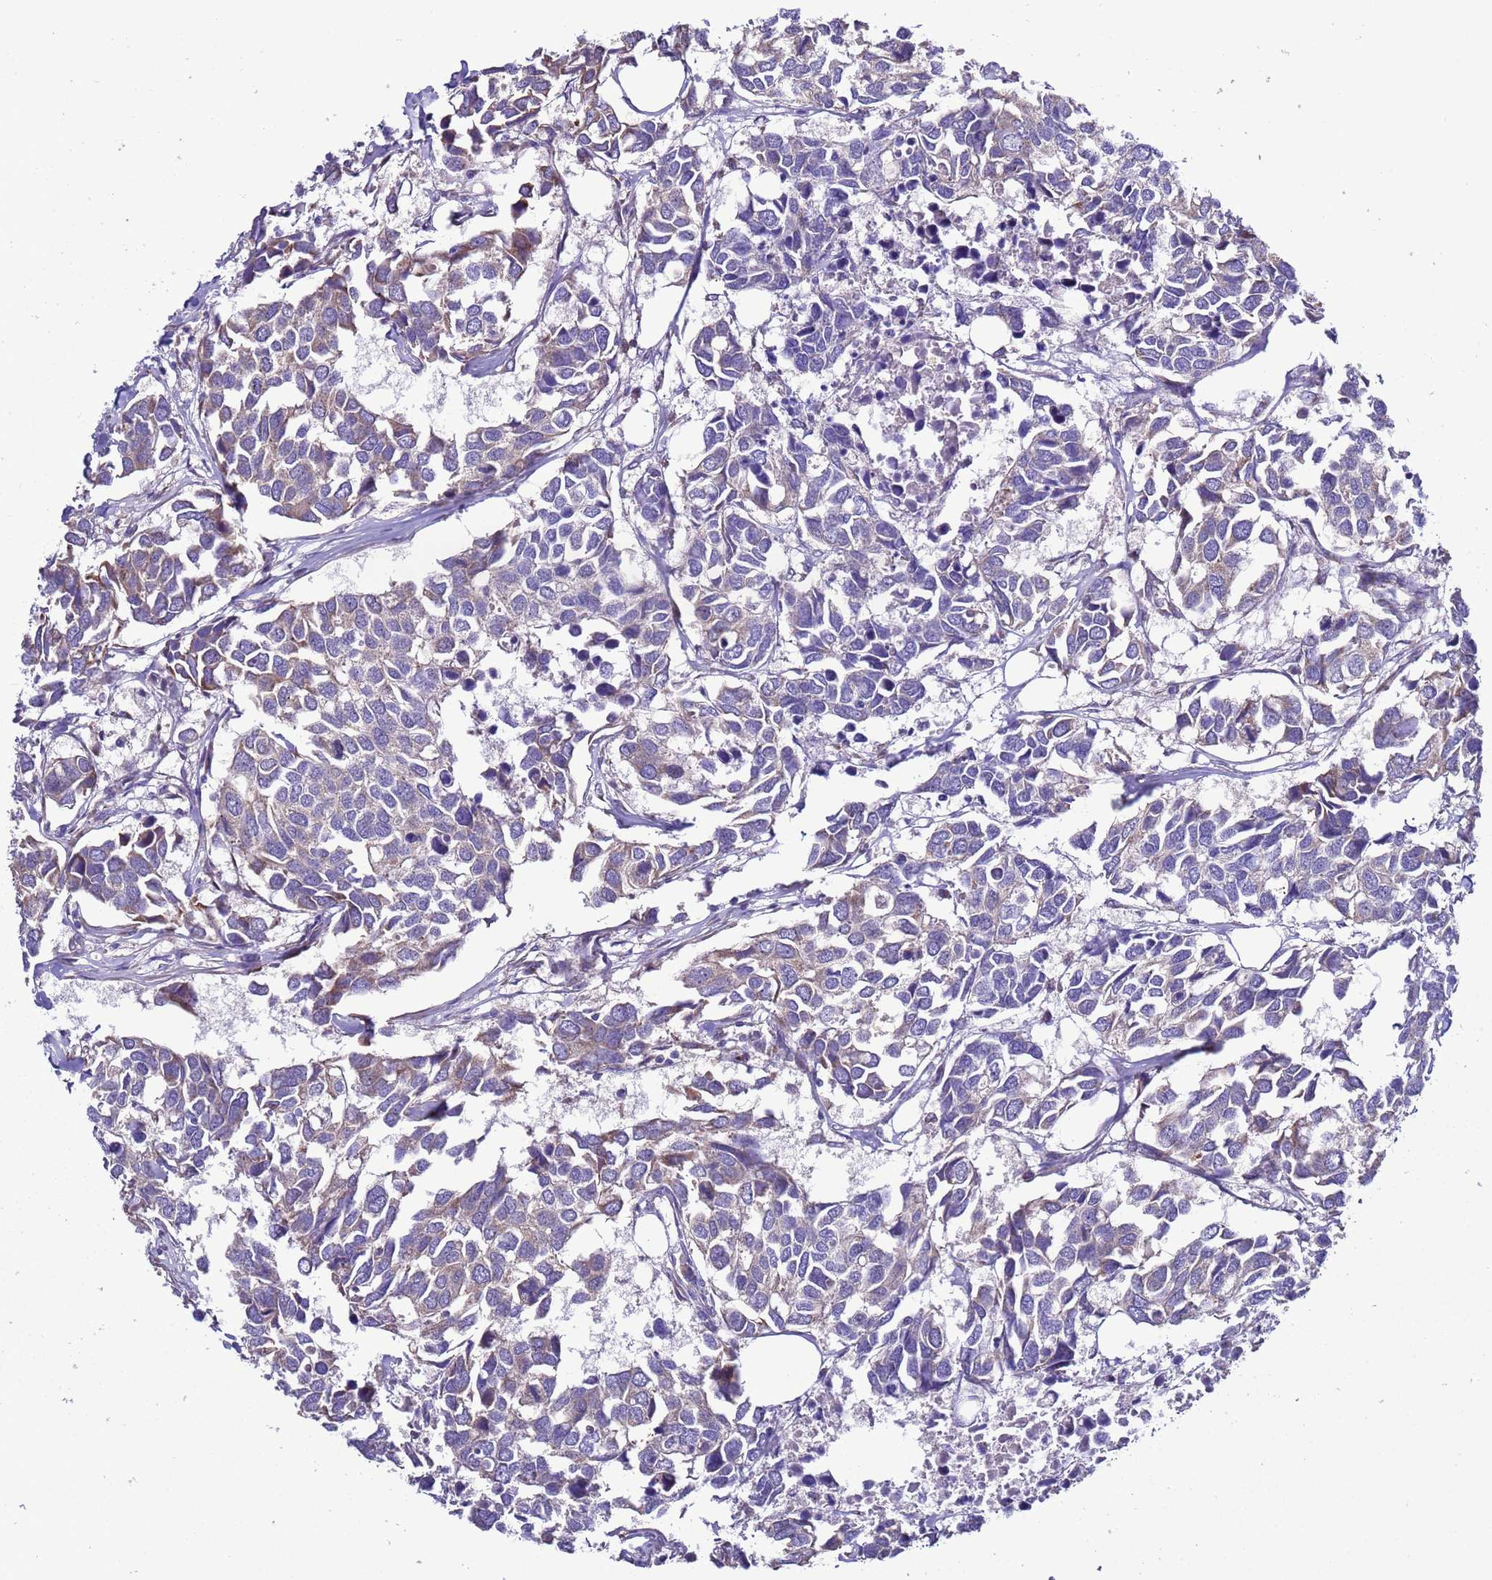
{"staining": {"intensity": "negative", "quantity": "none", "location": "none"}, "tissue": "breast cancer", "cell_type": "Tumor cells", "image_type": "cancer", "snomed": [{"axis": "morphology", "description": "Duct carcinoma"}, {"axis": "topography", "description": "Breast"}], "caption": "Tumor cells are negative for protein expression in human breast invasive ductal carcinoma.", "gene": "AHI1", "patient": {"sex": "female", "age": 83}}